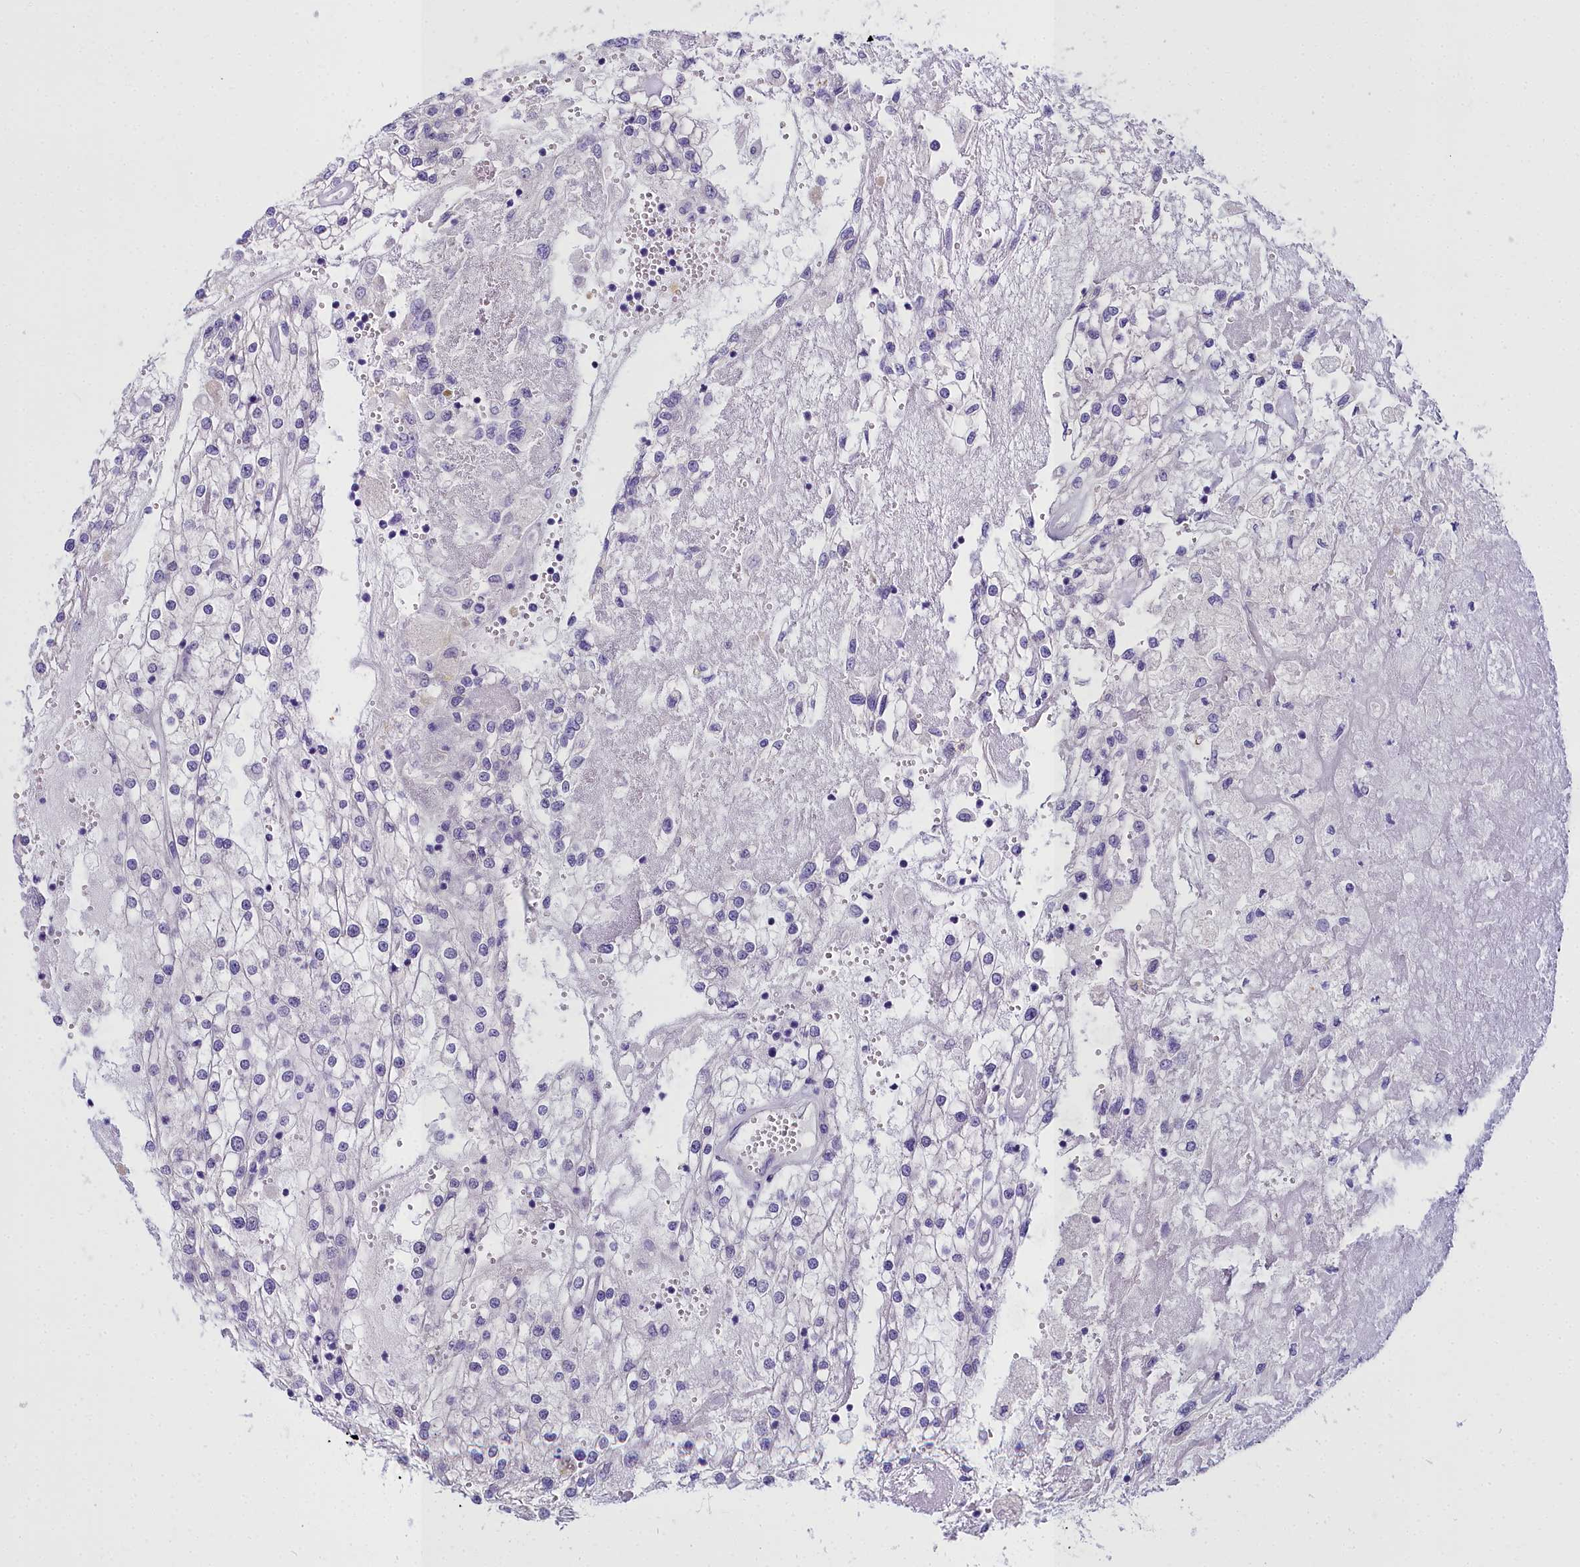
{"staining": {"intensity": "negative", "quantity": "none", "location": "none"}, "tissue": "renal cancer", "cell_type": "Tumor cells", "image_type": "cancer", "snomed": [{"axis": "morphology", "description": "Adenocarcinoma, NOS"}, {"axis": "topography", "description": "Kidney"}], "caption": "Tumor cells are negative for protein expression in human renal cancer (adenocarcinoma).", "gene": "TIMM22", "patient": {"sex": "female", "age": 52}}